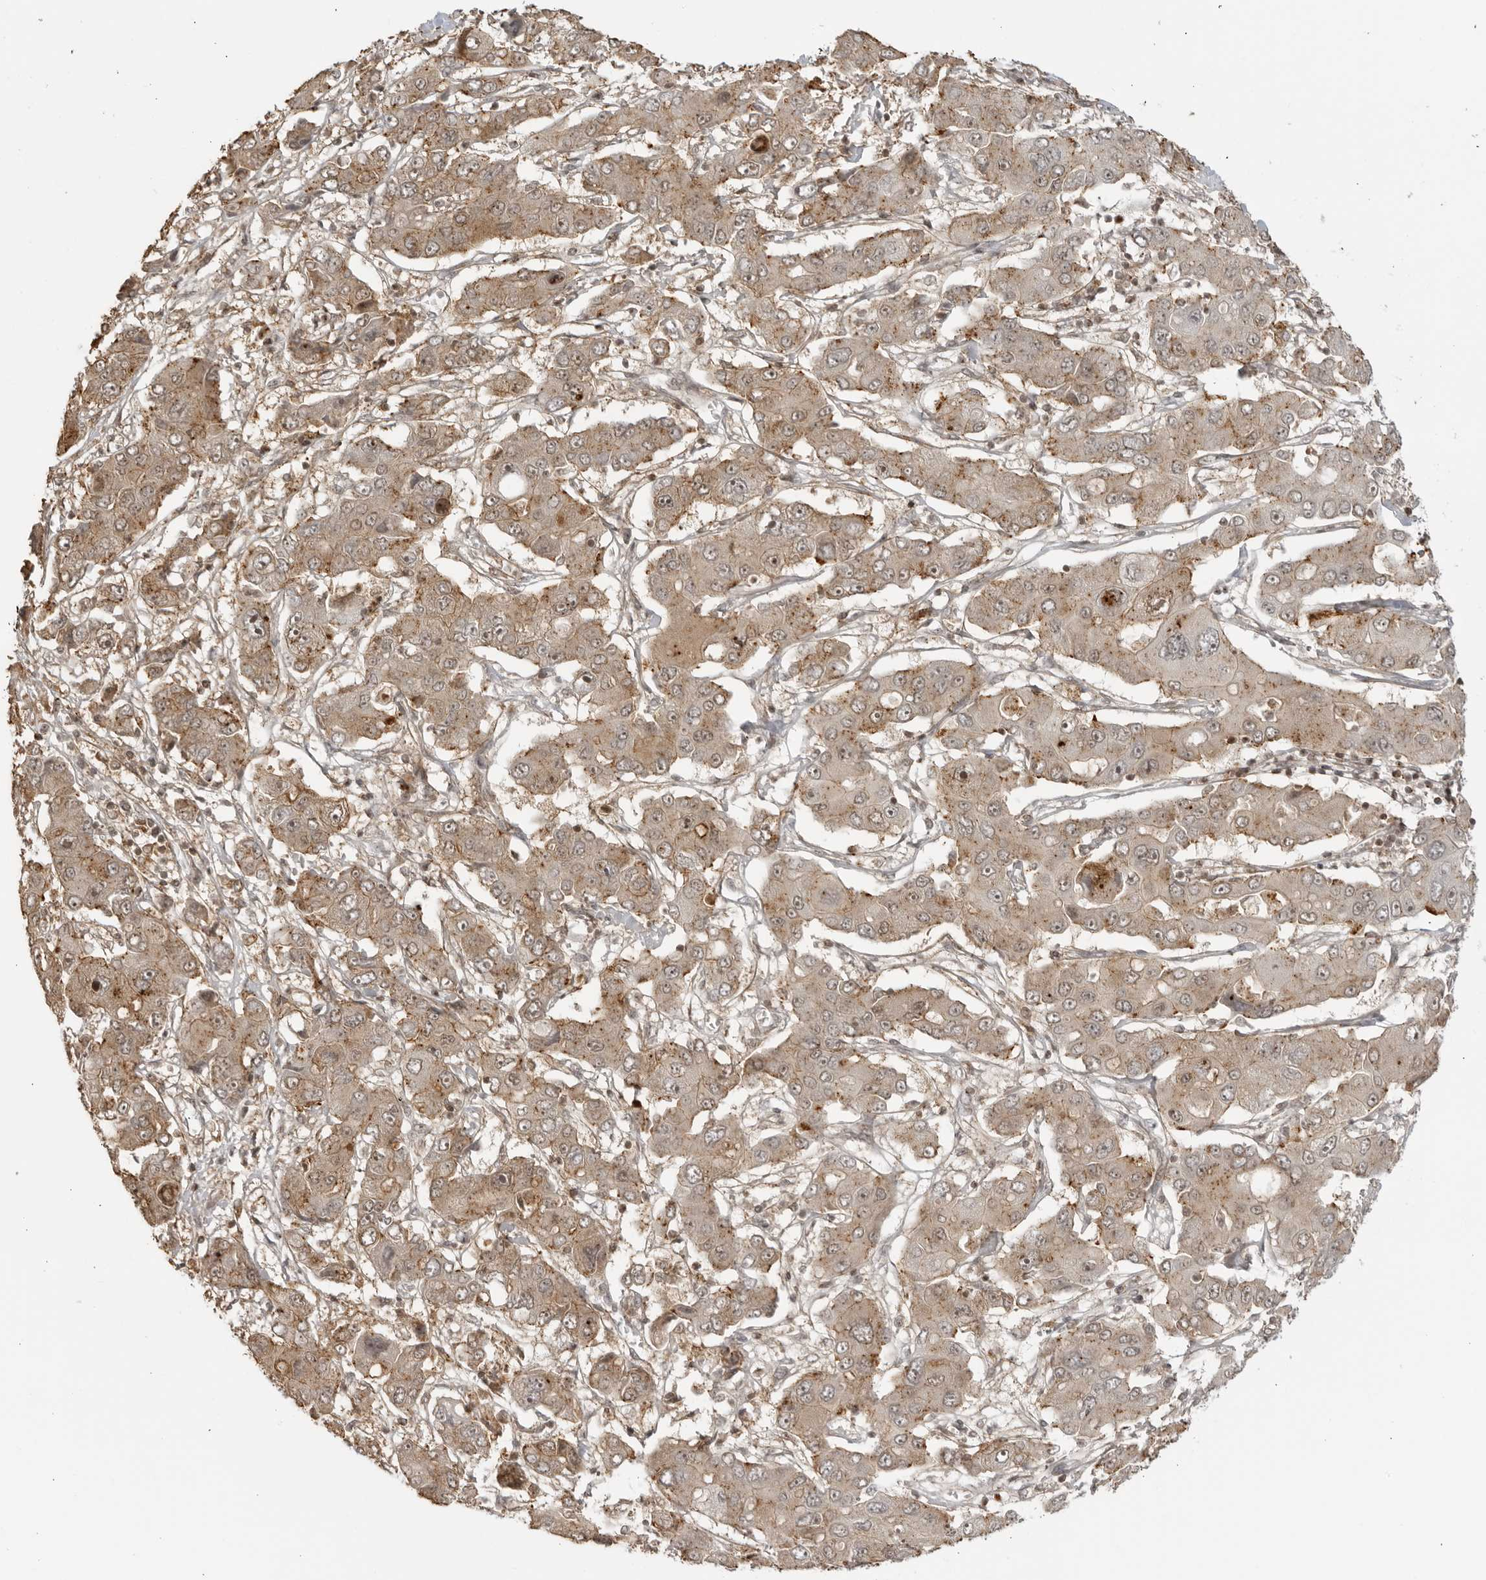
{"staining": {"intensity": "moderate", "quantity": ">75%", "location": "cytoplasmic/membranous"}, "tissue": "liver cancer", "cell_type": "Tumor cells", "image_type": "cancer", "snomed": [{"axis": "morphology", "description": "Cholangiocarcinoma"}, {"axis": "topography", "description": "Liver"}], "caption": "Immunohistochemistry (IHC) of cholangiocarcinoma (liver) exhibits medium levels of moderate cytoplasmic/membranous positivity in approximately >75% of tumor cells. Ihc stains the protein of interest in brown and the nuclei are stained blue.", "gene": "TCF21", "patient": {"sex": "male", "age": 67}}